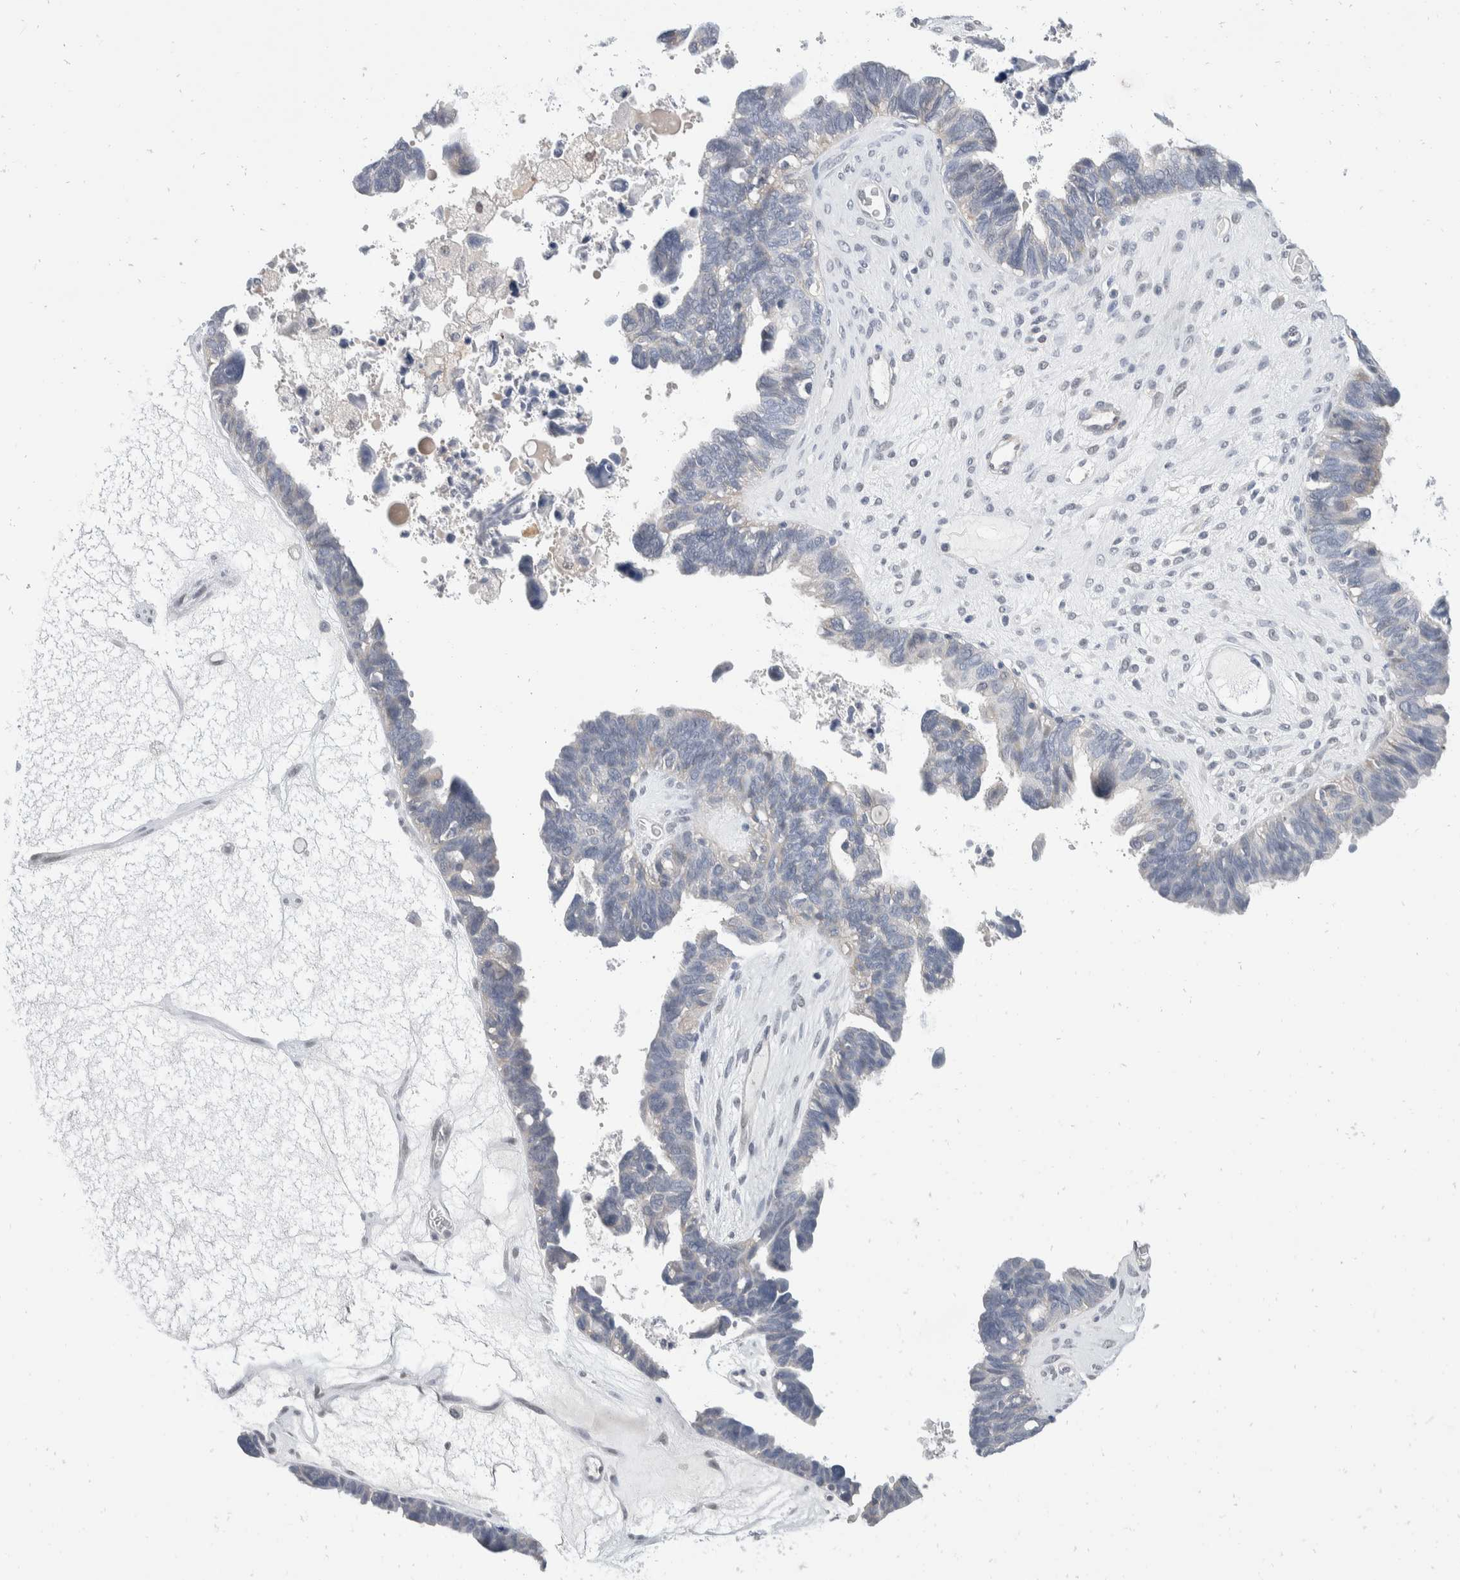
{"staining": {"intensity": "negative", "quantity": "none", "location": "none"}, "tissue": "ovarian cancer", "cell_type": "Tumor cells", "image_type": "cancer", "snomed": [{"axis": "morphology", "description": "Cystadenocarcinoma, serous, NOS"}, {"axis": "topography", "description": "Ovary"}], "caption": "The immunohistochemistry (IHC) photomicrograph has no significant expression in tumor cells of ovarian serous cystadenocarcinoma tissue.", "gene": "CATSPERD", "patient": {"sex": "female", "age": 79}}